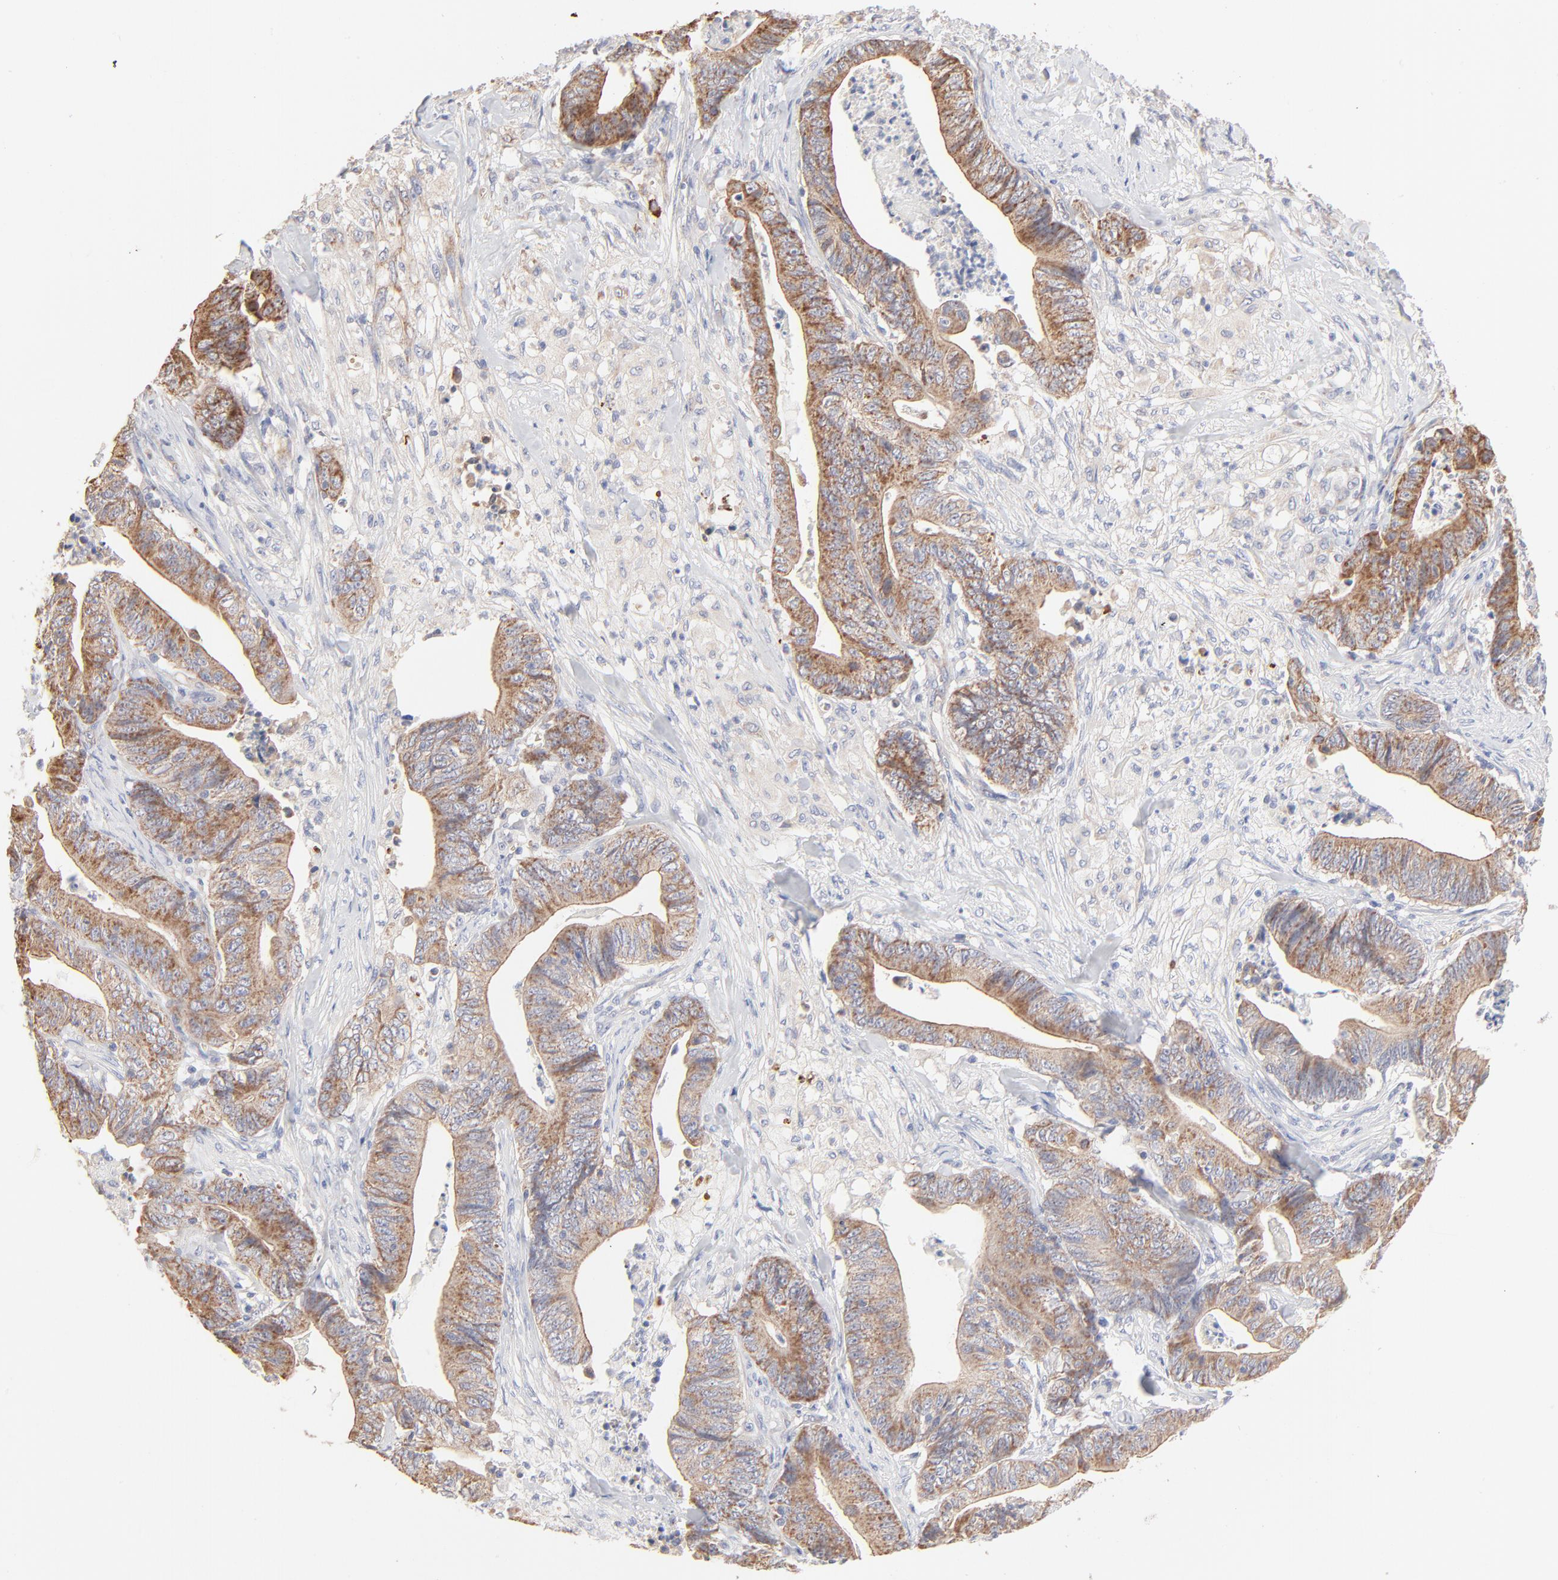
{"staining": {"intensity": "moderate", "quantity": ">75%", "location": "cytoplasmic/membranous"}, "tissue": "stomach cancer", "cell_type": "Tumor cells", "image_type": "cancer", "snomed": [{"axis": "morphology", "description": "Adenocarcinoma, NOS"}, {"axis": "topography", "description": "Stomach, lower"}], "caption": "This image demonstrates IHC staining of adenocarcinoma (stomach), with medium moderate cytoplasmic/membranous staining in approximately >75% of tumor cells.", "gene": "SPTB", "patient": {"sex": "female", "age": 86}}